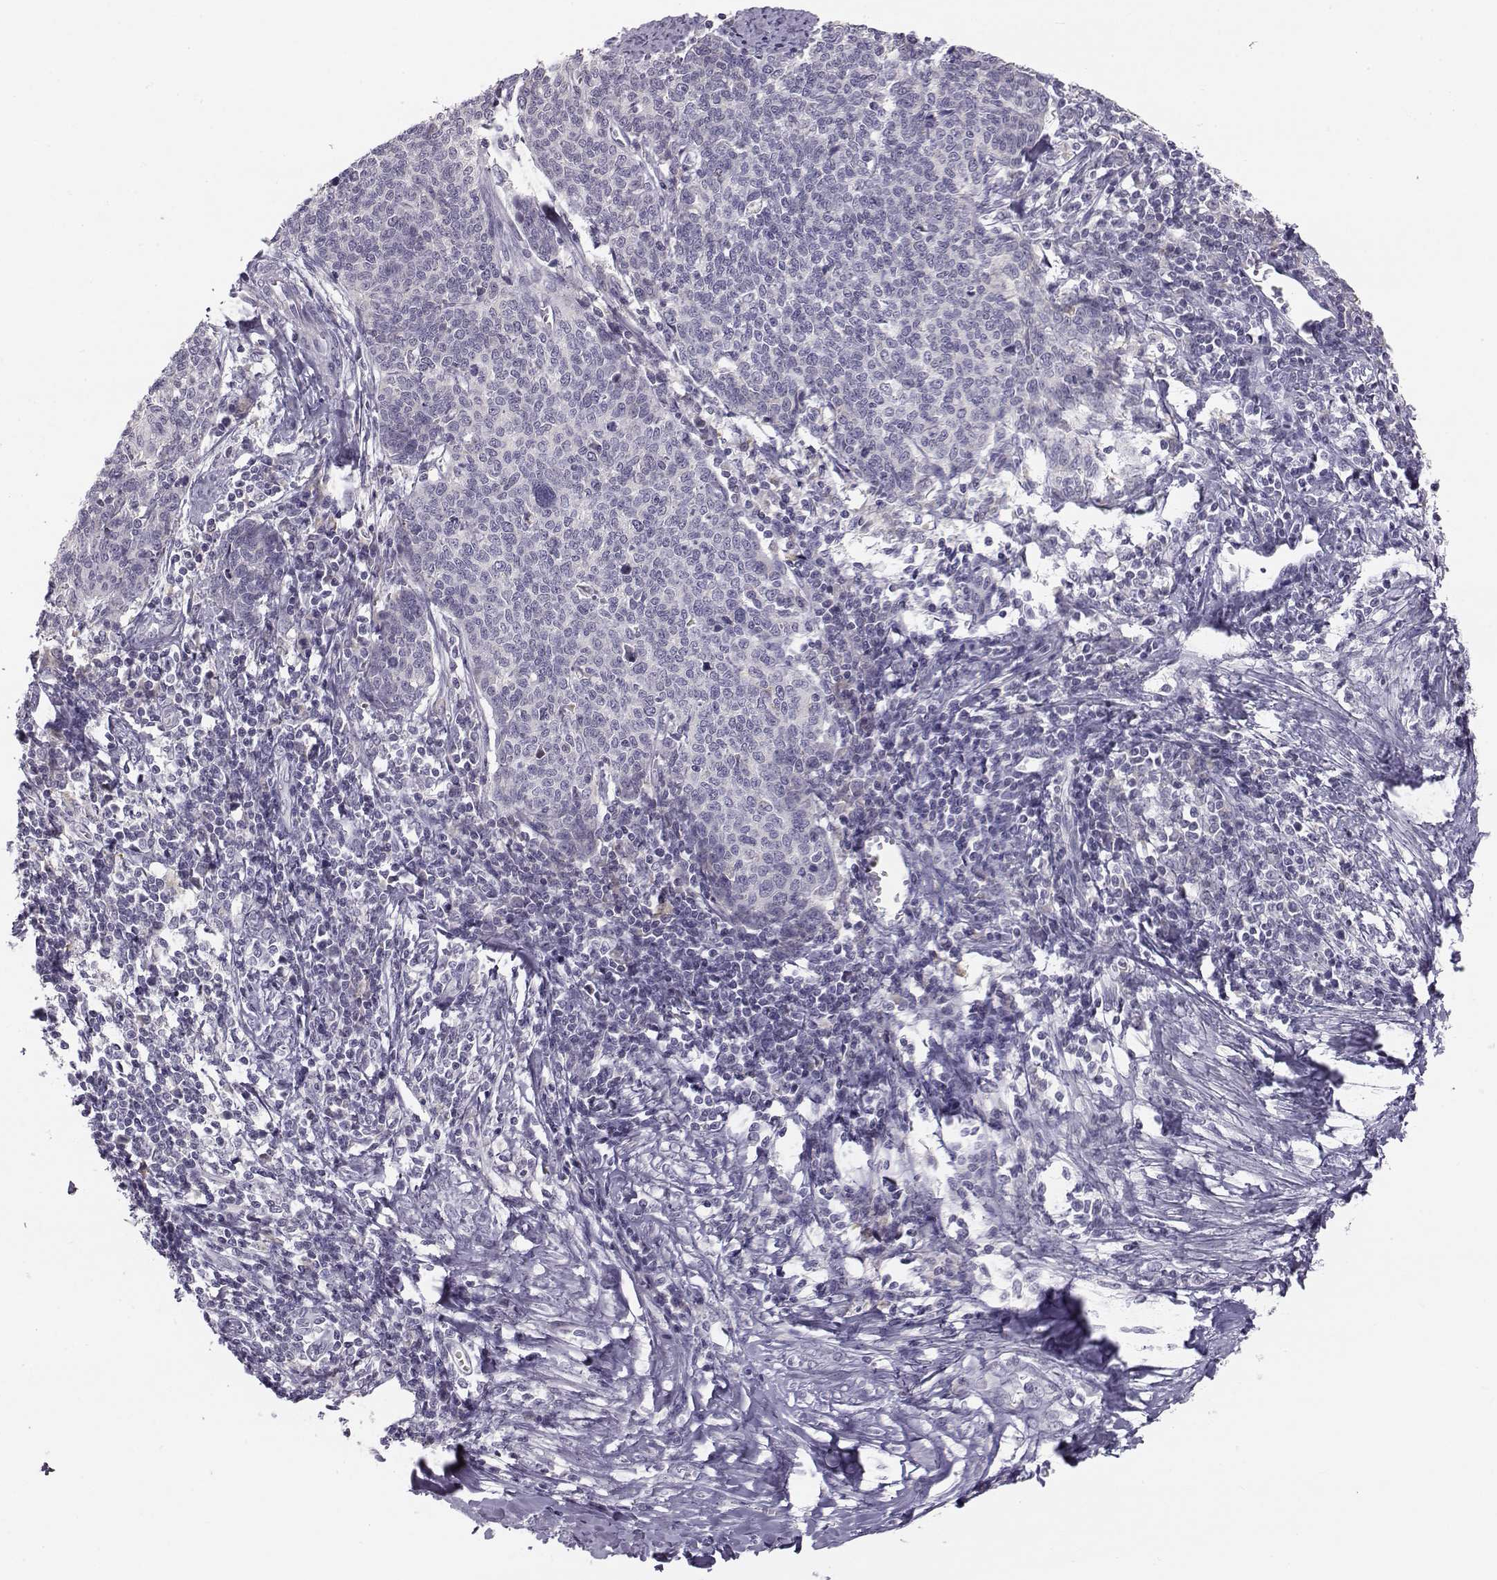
{"staining": {"intensity": "negative", "quantity": "none", "location": "none"}, "tissue": "cervical cancer", "cell_type": "Tumor cells", "image_type": "cancer", "snomed": [{"axis": "morphology", "description": "Squamous cell carcinoma, NOS"}, {"axis": "topography", "description": "Cervix"}], "caption": "This is a histopathology image of IHC staining of squamous cell carcinoma (cervical), which shows no expression in tumor cells.", "gene": "ACSL6", "patient": {"sex": "female", "age": 39}}